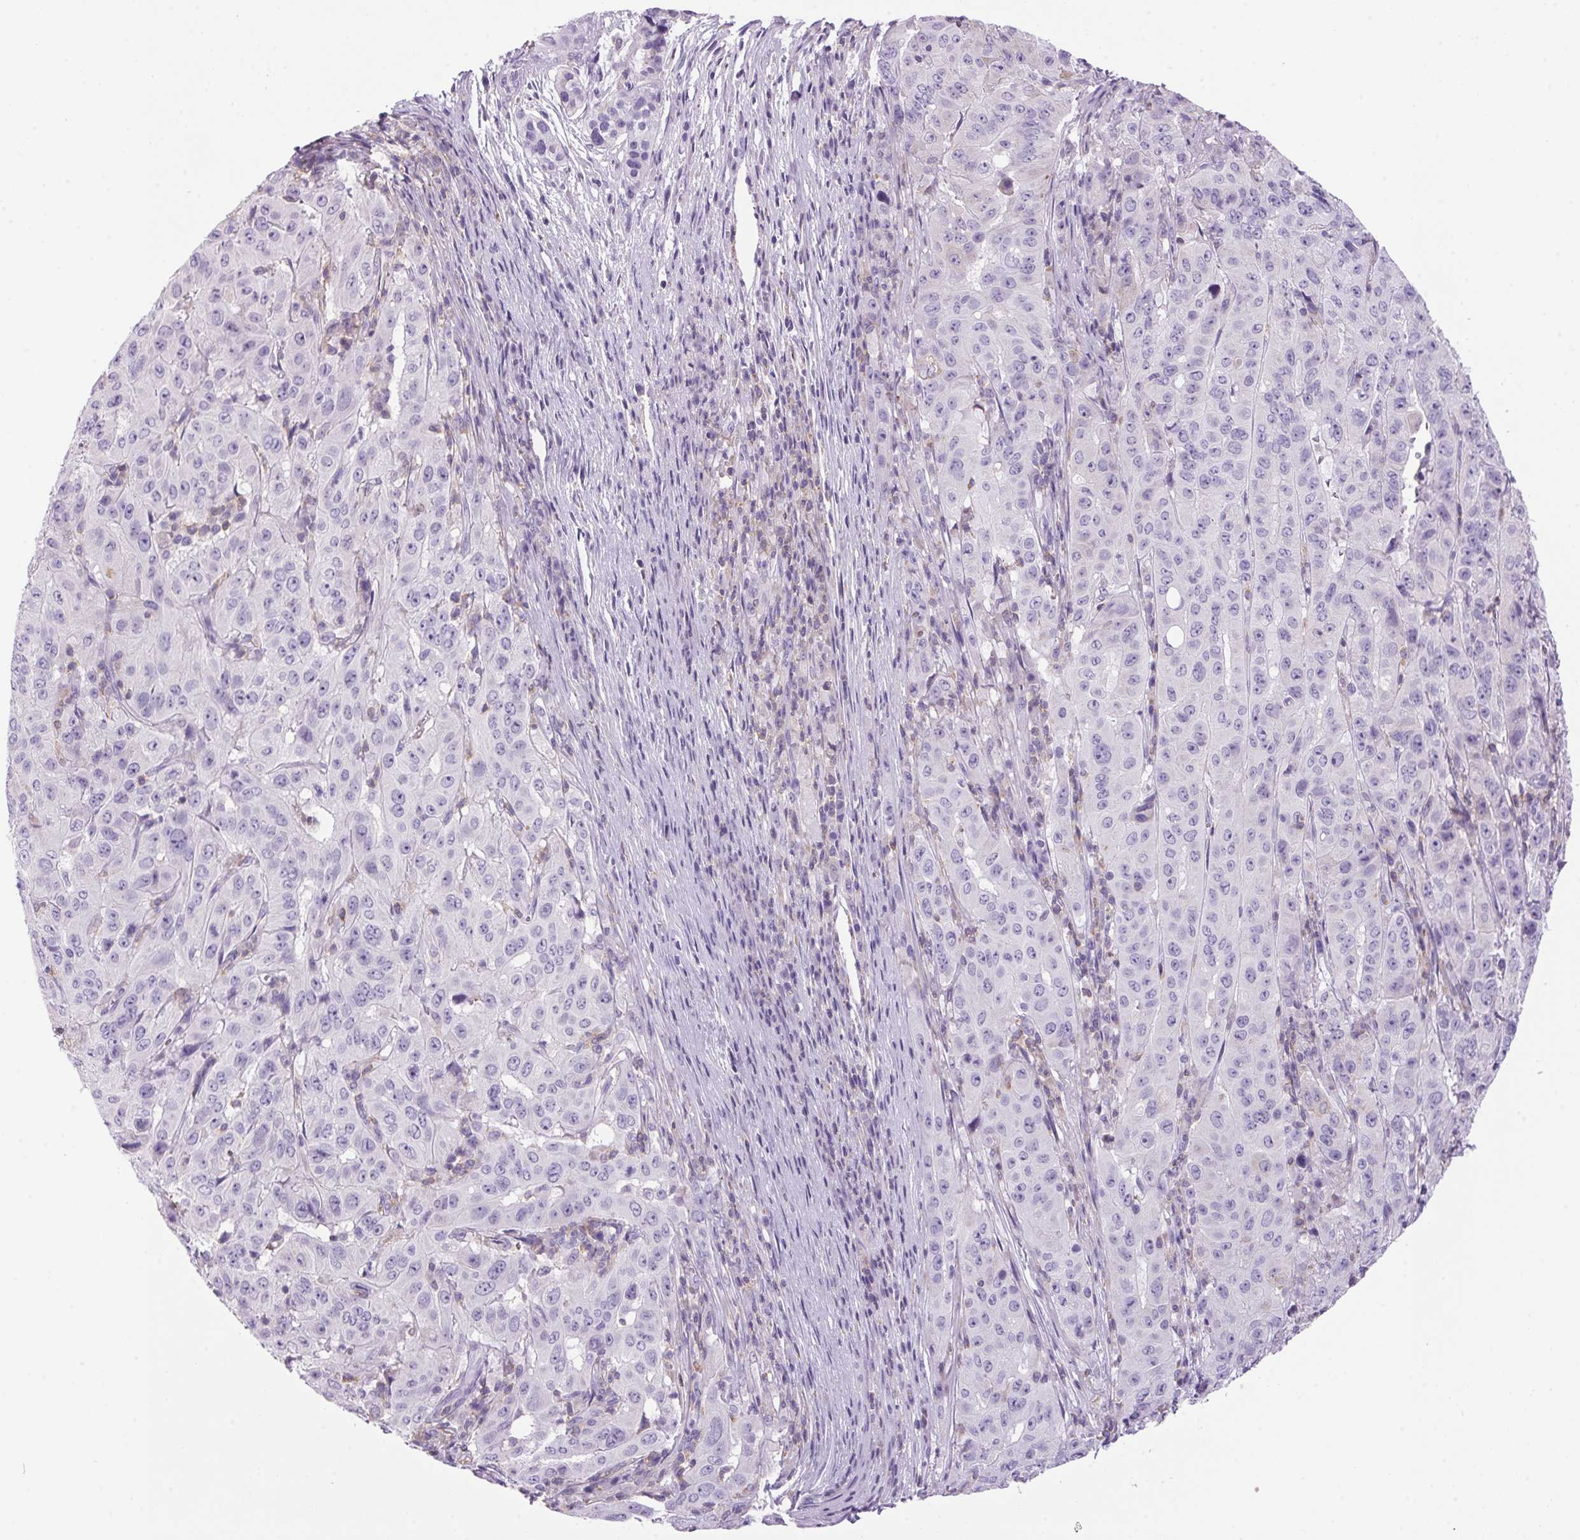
{"staining": {"intensity": "negative", "quantity": "none", "location": "none"}, "tissue": "pancreatic cancer", "cell_type": "Tumor cells", "image_type": "cancer", "snomed": [{"axis": "morphology", "description": "Adenocarcinoma, NOS"}, {"axis": "topography", "description": "Pancreas"}], "caption": "The image exhibits no staining of tumor cells in pancreatic cancer (adenocarcinoma).", "gene": "S100A2", "patient": {"sex": "male", "age": 63}}